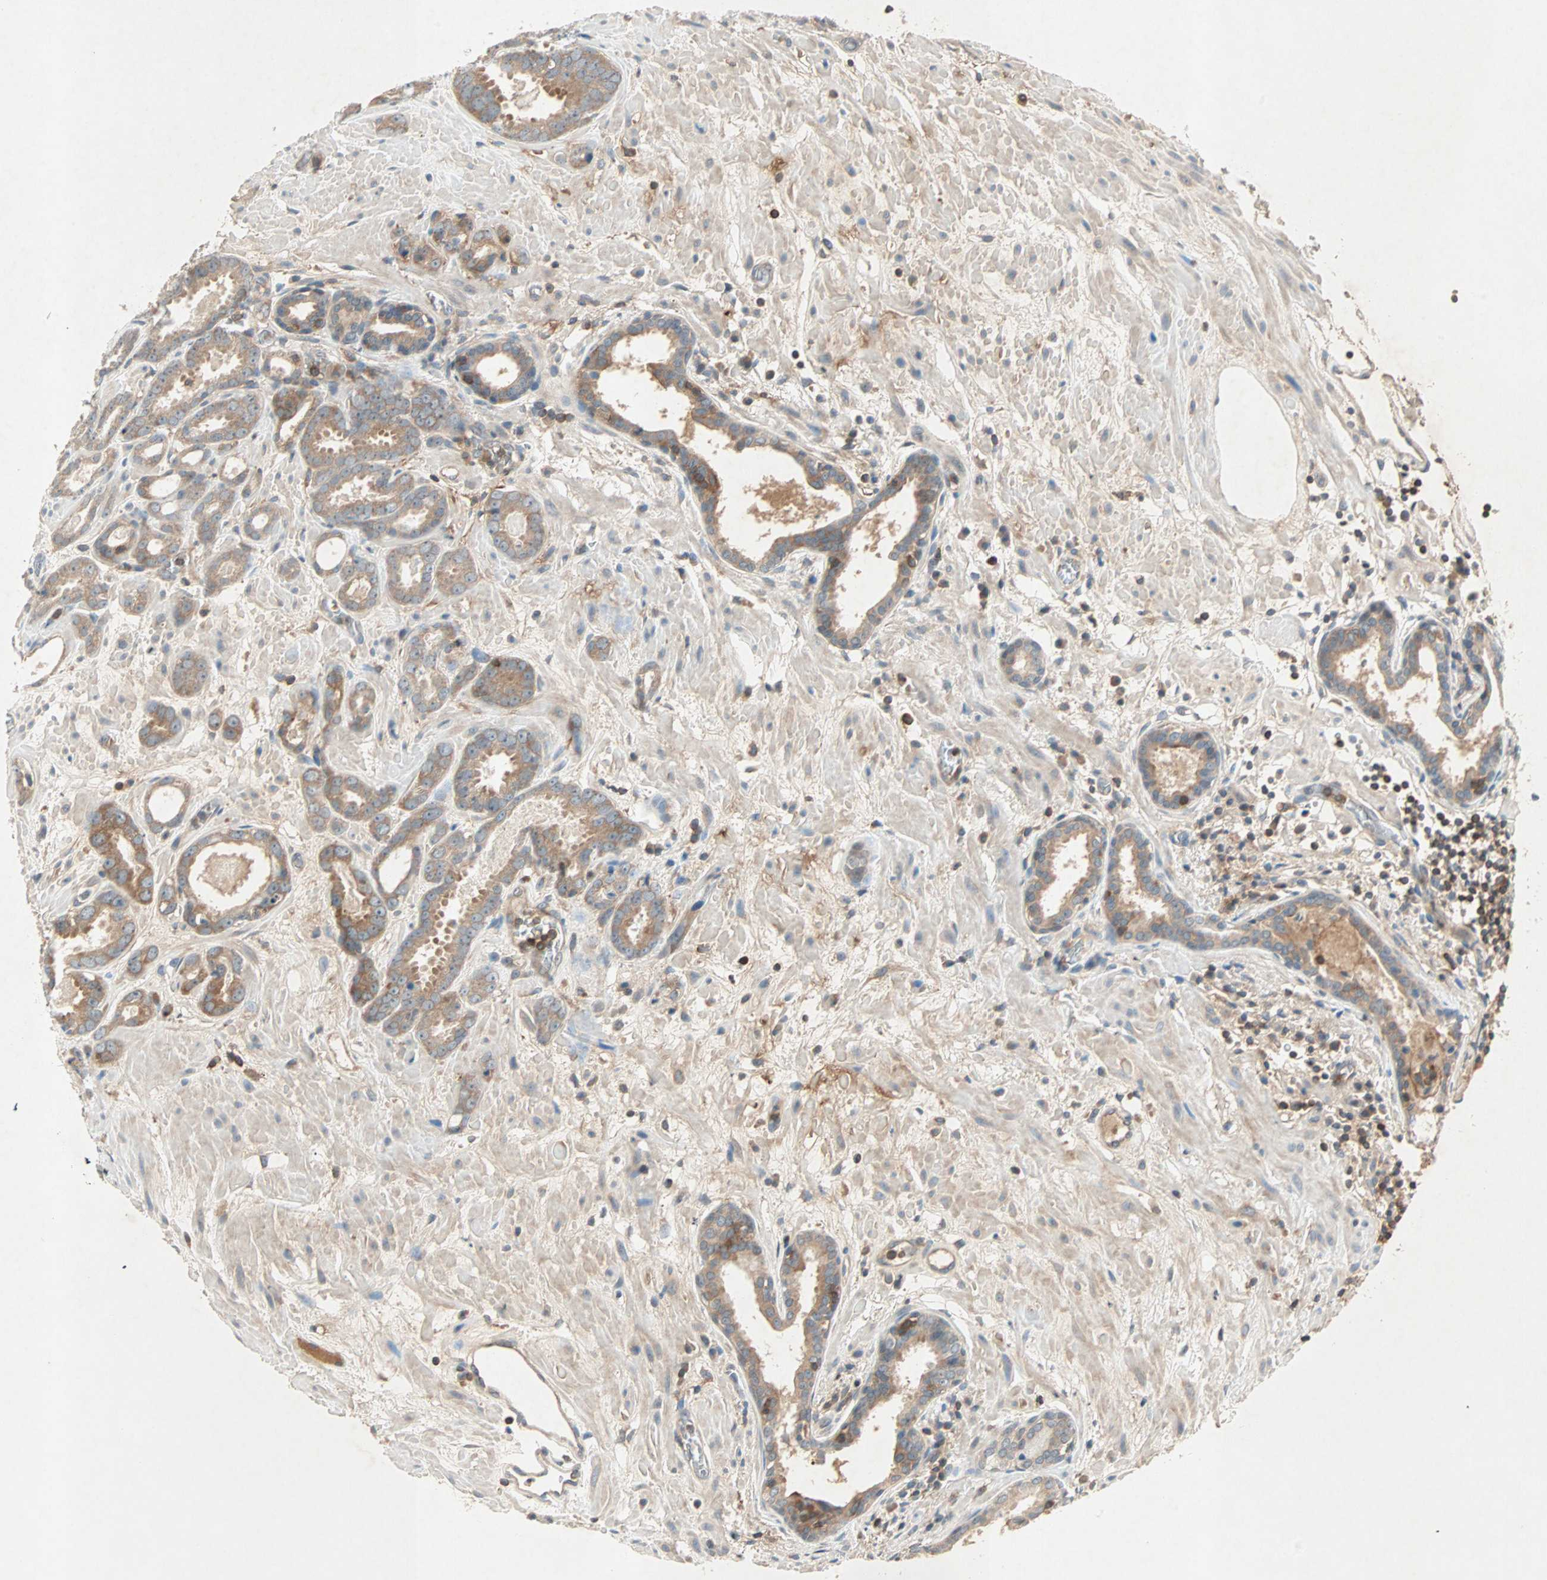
{"staining": {"intensity": "moderate", "quantity": ">75%", "location": "cytoplasmic/membranous"}, "tissue": "prostate cancer", "cell_type": "Tumor cells", "image_type": "cancer", "snomed": [{"axis": "morphology", "description": "Adenocarcinoma, Low grade"}, {"axis": "topography", "description": "Prostate"}], "caption": "The image shows staining of prostate cancer, revealing moderate cytoplasmic/membranous protein staining (brown color) within tumor cells. The protein is stained brown, and the nuclei are stained in blue (DAB IHC with brightfield microscopy, high magnification).", "gene": "TEC", "patient": {"sex": "male", "age": 57}}